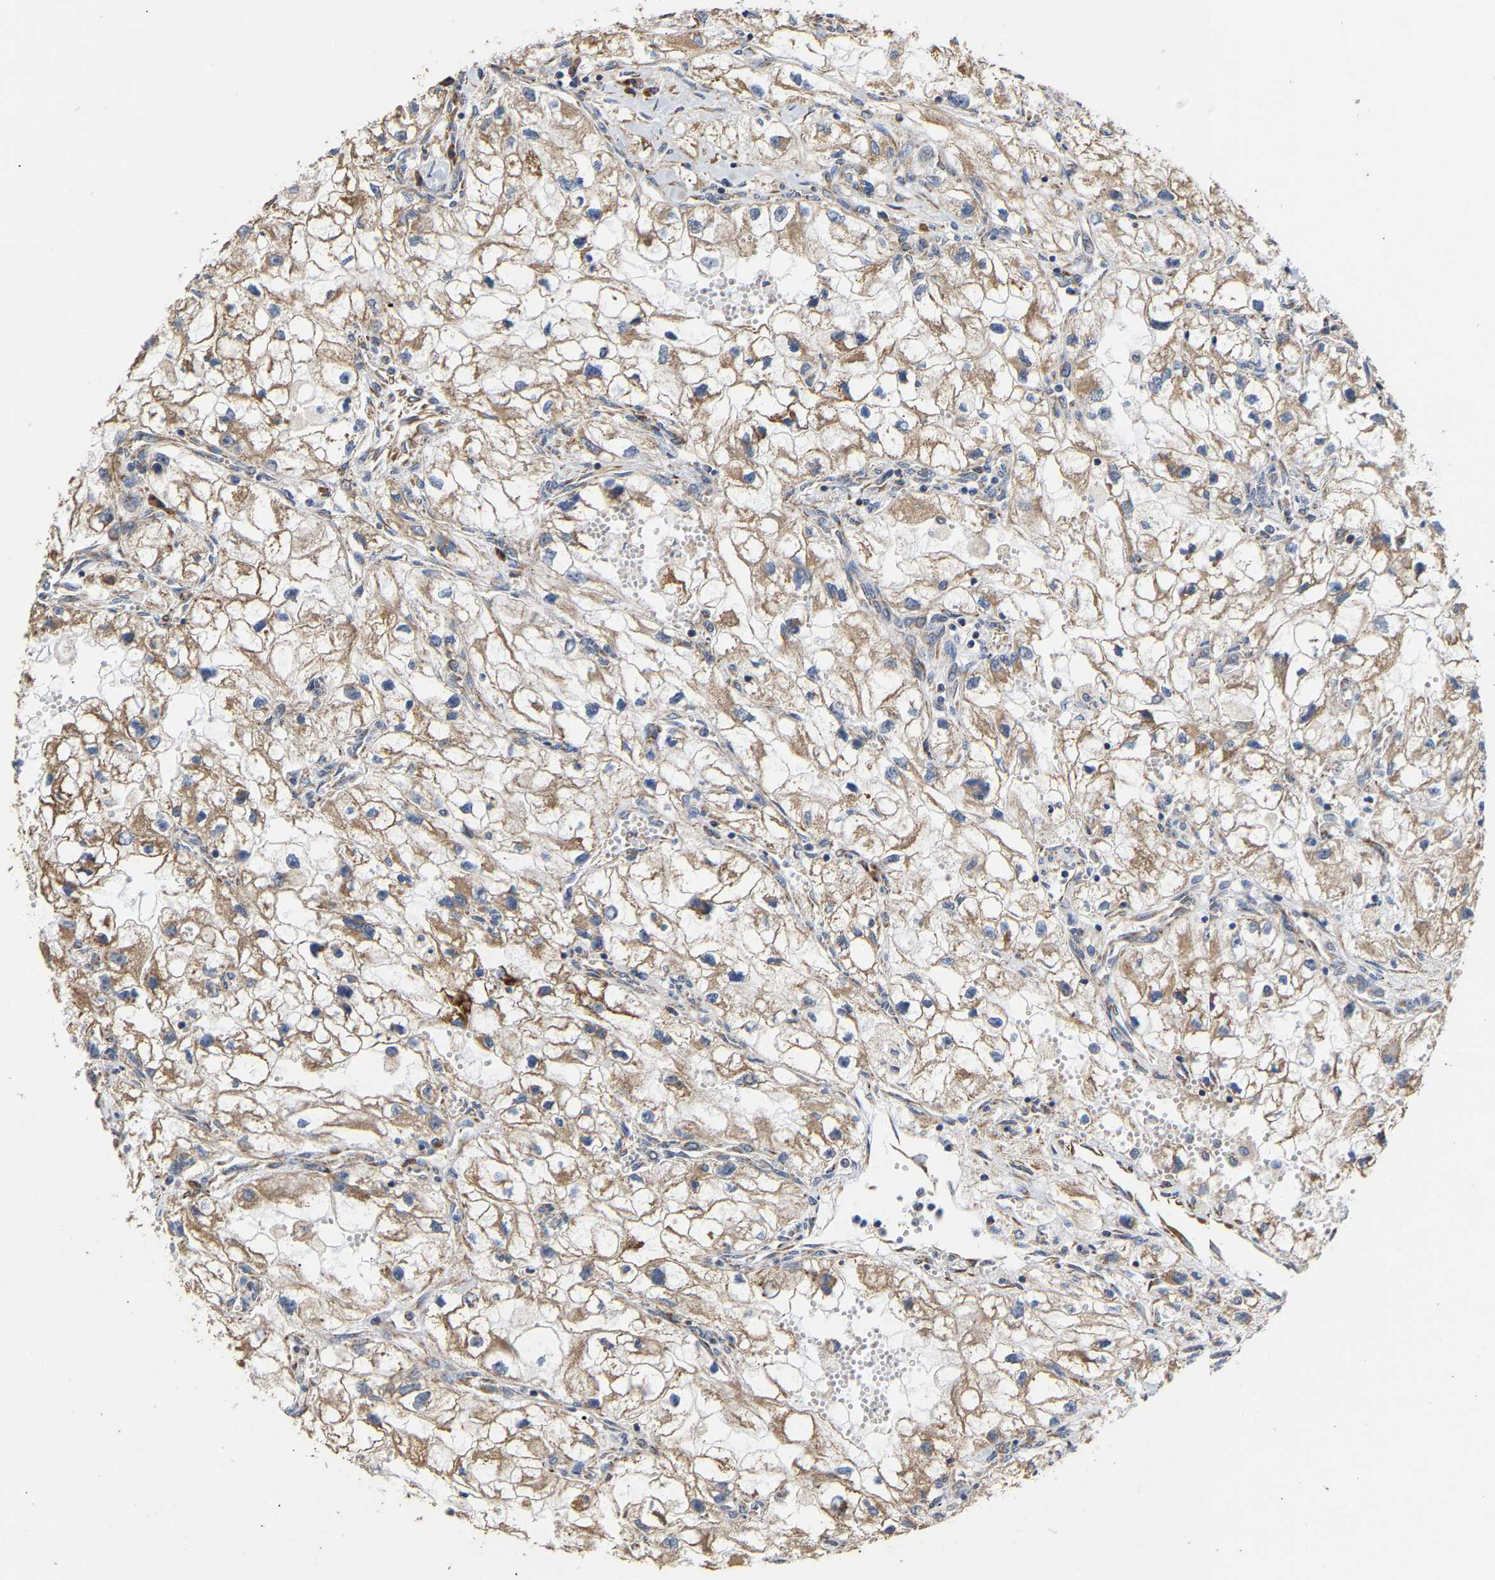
{"staining": {"intensity": "moderate", "quantity": ">75%", "location": "cytoplasmic/membranous"}, "tissue": "renal cancer", "cell_type": "Tumor cells", "image_type": "cancer", "snomed": [{"axis": "morphology", "description": "Adenocarcinoma, NOS"}, {"axis": "topography", "description": "Kidney"}], "caption": "IHC of adenocarcinoma (renal) reveals medium levels of moderate cytoplasmic/membranous positivity in approximately >75% of tumor cells.", "gene": "TMEM168", "patient": {"sex": "female", "age": 70}}